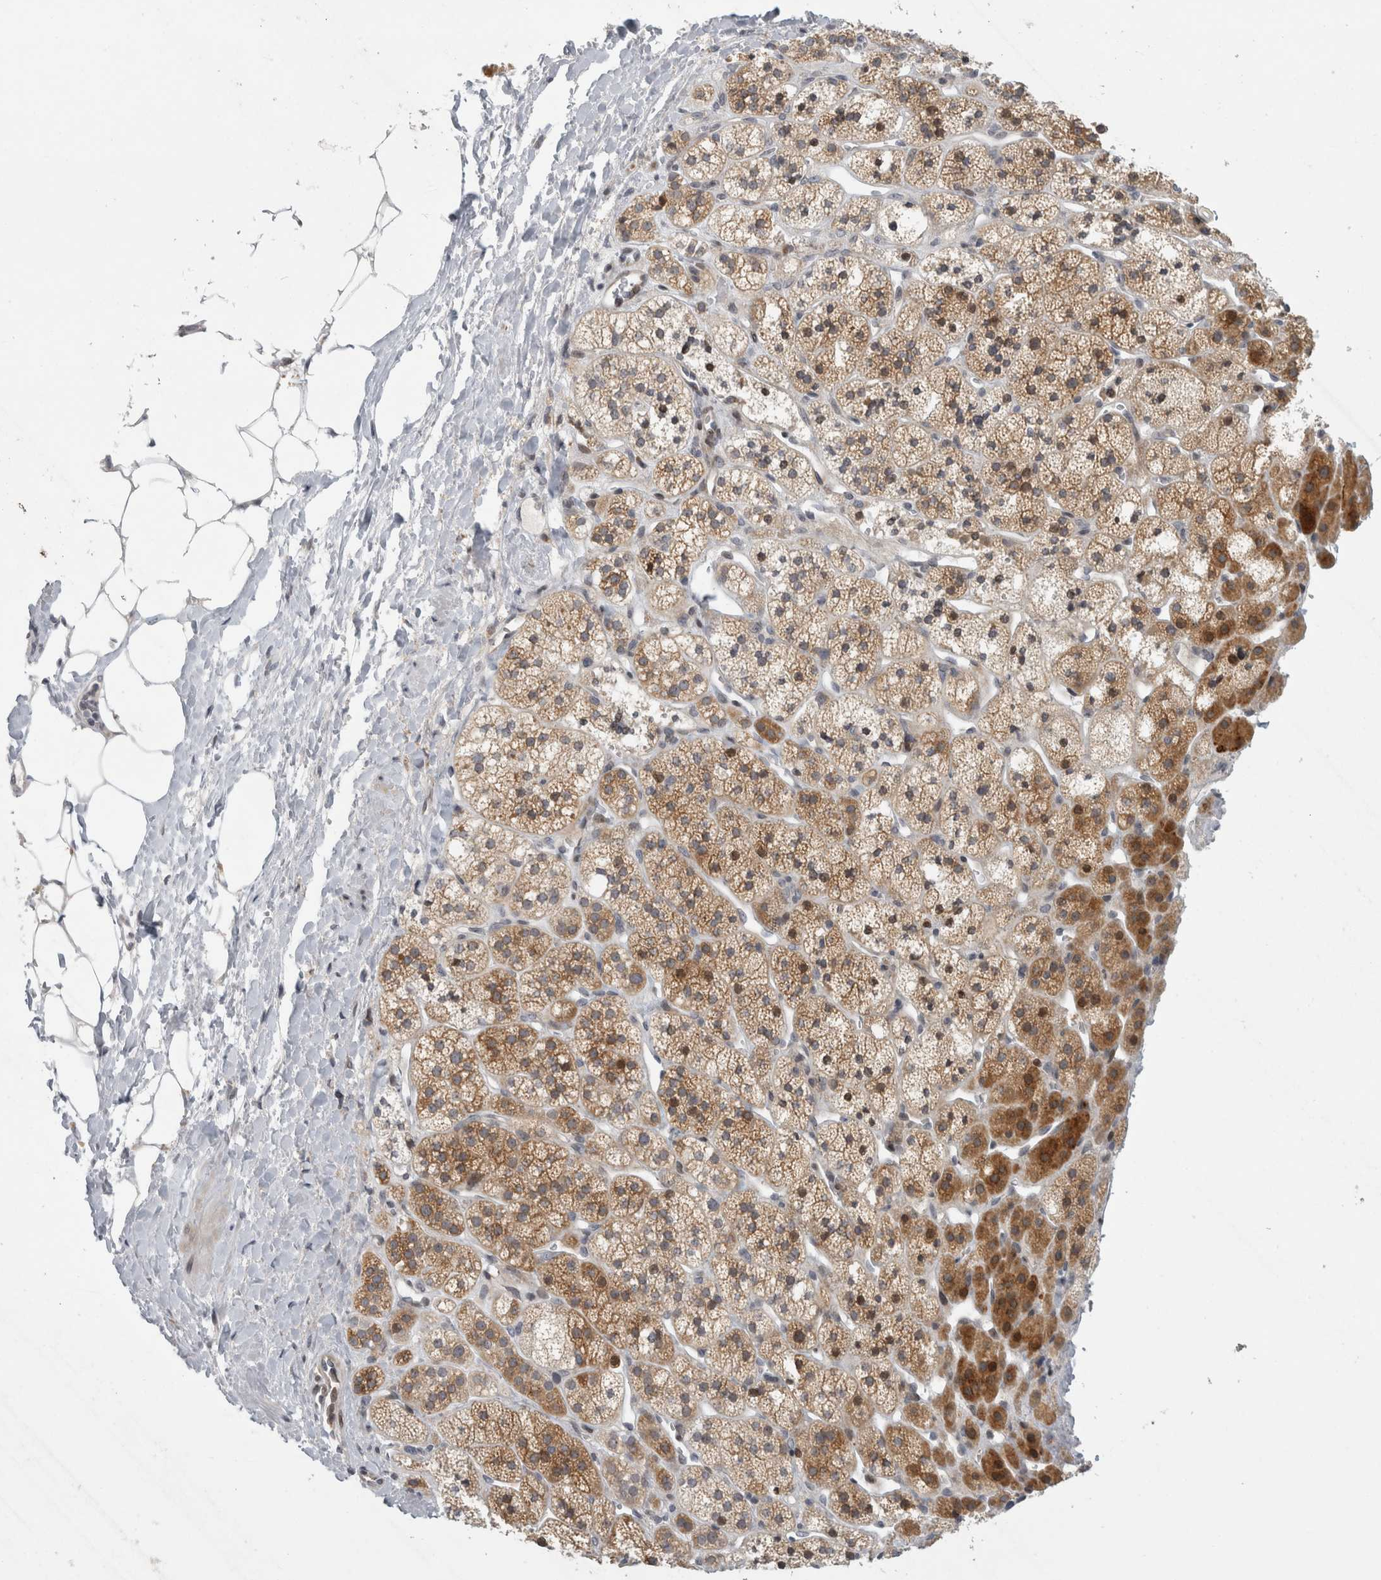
{"staining": {"intensity": "moderate", "quantity": ">75%", "location": "cytoplasmic/membranous"}, "tissue": "adrenal gland", "cell_type": "Glandular cells", "image_type": "normal", "snomed": [{"axis": "morphology", "description": "Normal tissue, NOS"}, {"axis": "topography", "description": "Adrenal gland"}], "caption": "This histopathology image displays immunohistochemistry staining of unremarkable human adrenal gland, with medium moderate cytoplasmic/membranous positivity in about >75% of glandular cells.", "gene": "UTP25", "patient": {"sex": "male", "age": 56}}